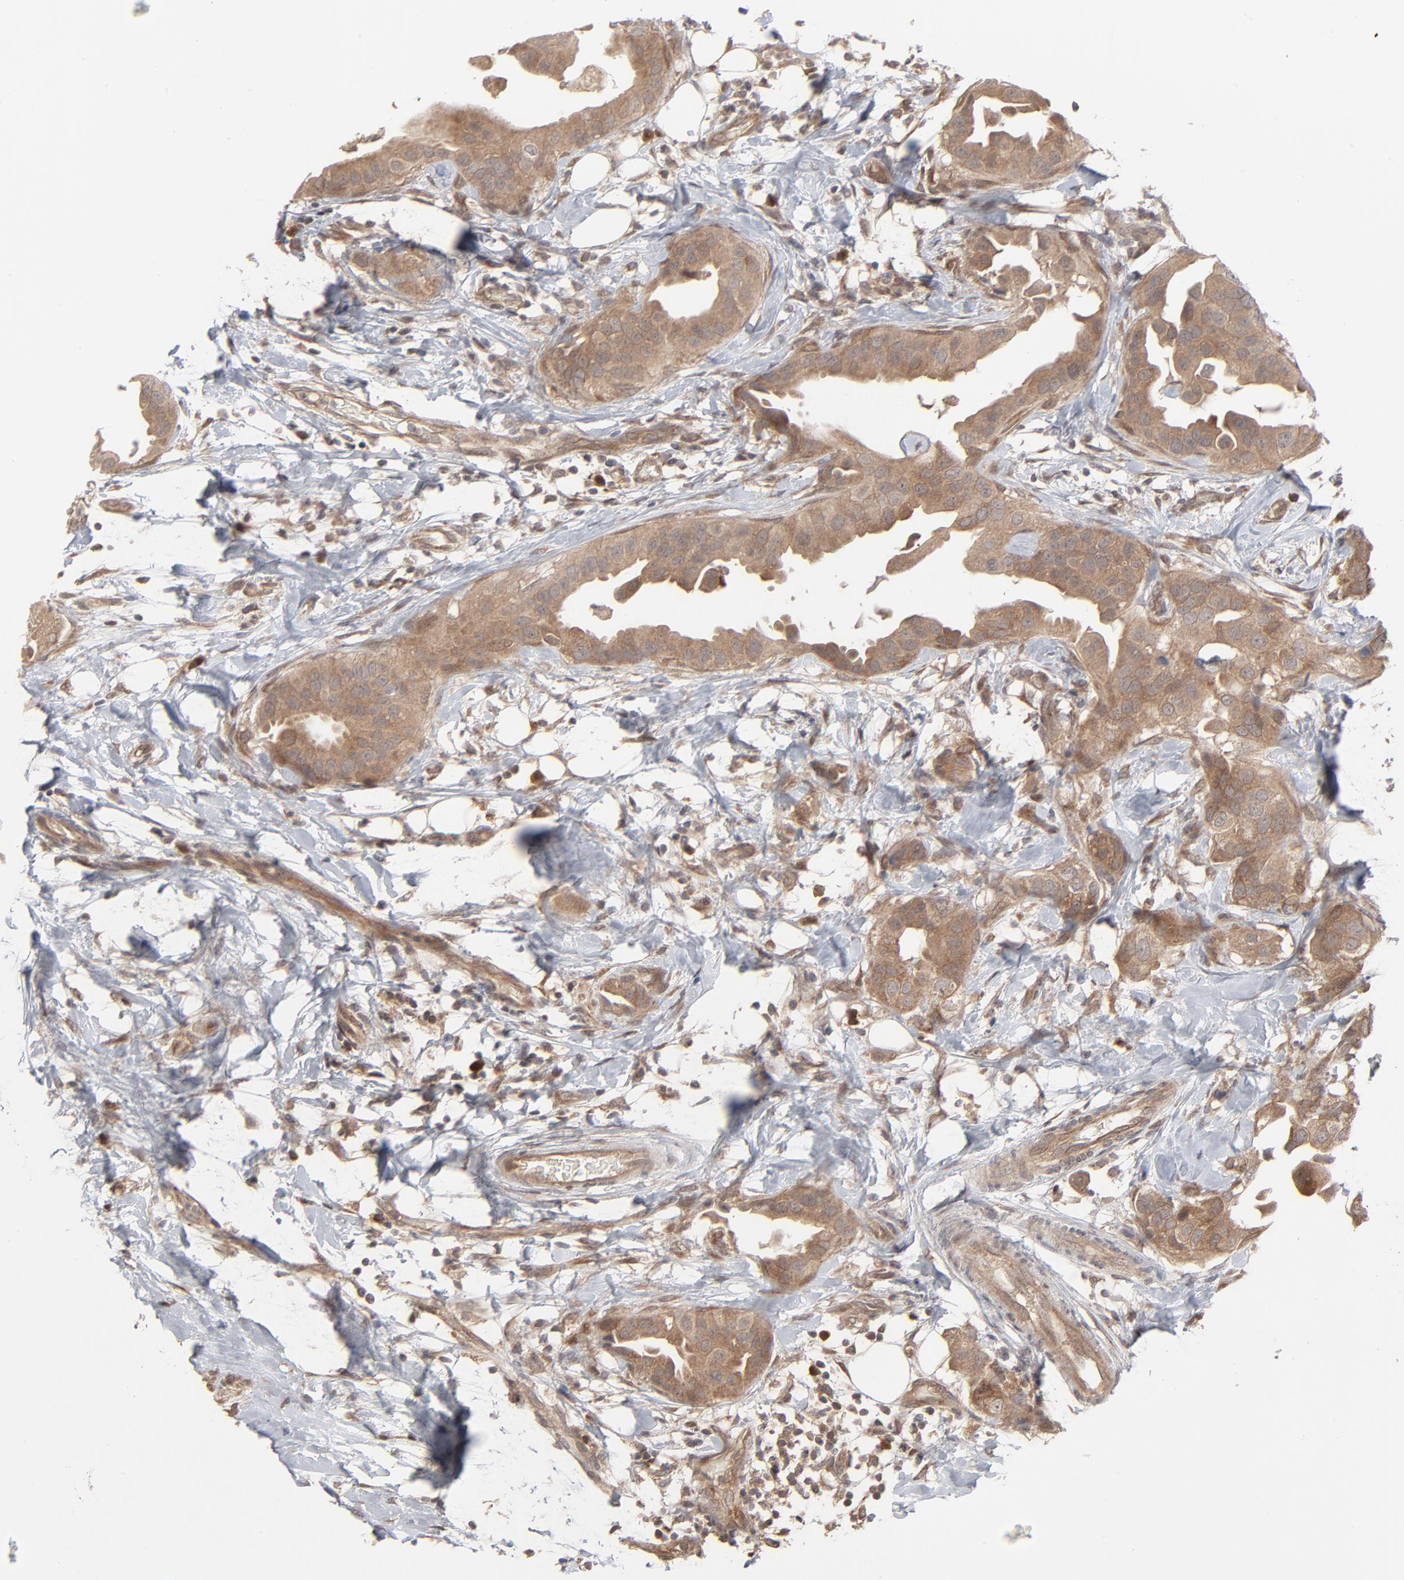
{"staining": {"intensity": "weak", "quantity": ">75%", "location": "cytoplasmic/membranous"}, "tissue": "breast cancer", "cell_type": "Tumor cells", "image_type": "cancer", "snomed": [{"axis": "morphology", "description": "Duct carcinoma"}, {"axis": "topography", "description": "Breast"}], "caption": "Immunohistochemical staining of breast intraductal carcinoma displays weak cytoplasmic/membranous protein staining in about >75% of tumor cells.", "gene": "SCFD1", "patient": {"sex": "female", "age": 40}}